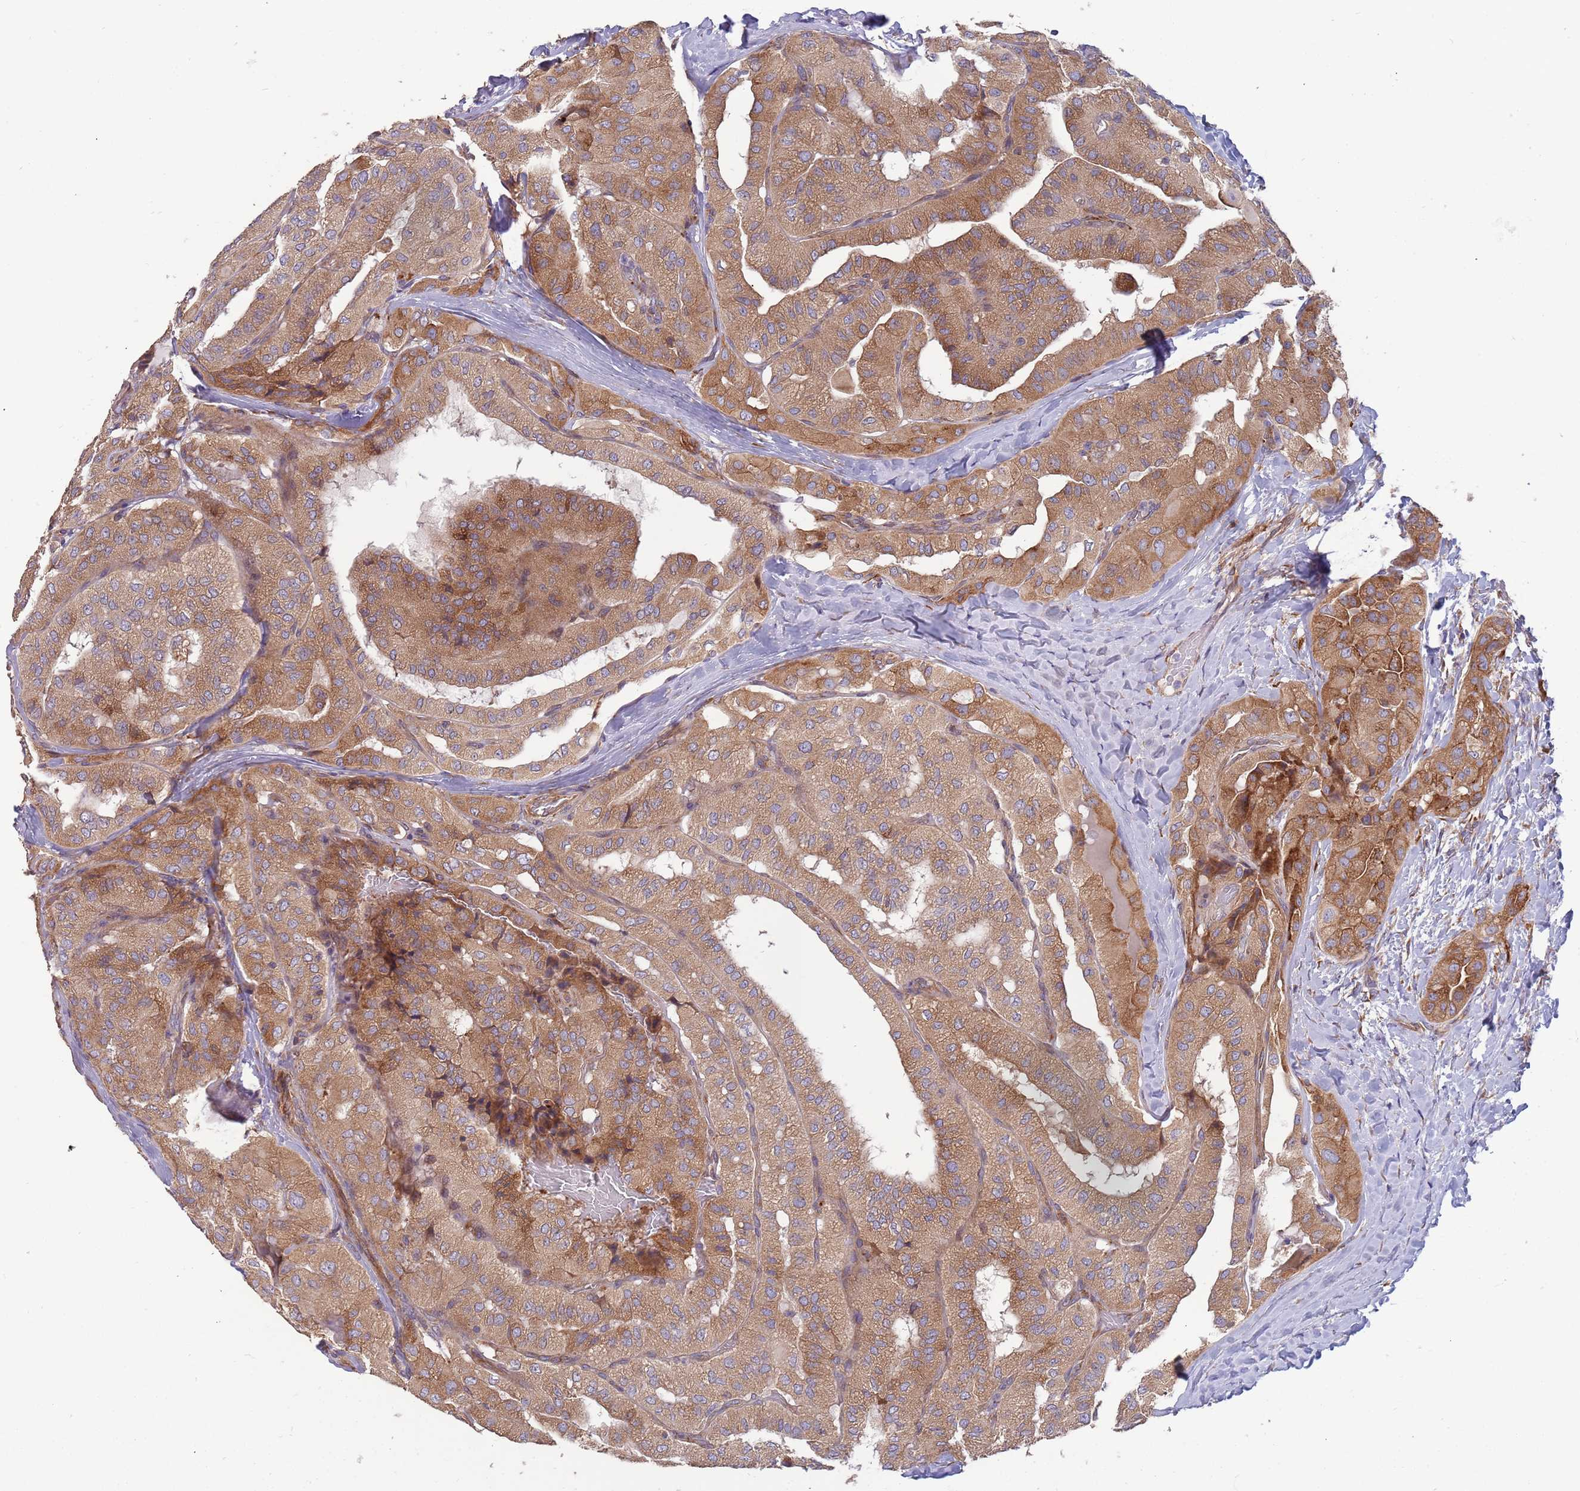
{"staining": {"intensity": "moderate", "quantity": ">75%", "location": "cytoplasmic/membranous"}, "tissue": "thyroid cancer", "cell_type": "Tumor cells", "image_type": "cancer", "snomed": [{"axis": "morphology", "description": "Normal tissue, NOS"}, {"axis": "morphology", "description": "Papillary adenocarcinoma, NOS"}, {"axis": "topography", "description": "Thyroid gland"}], "caption": "Human thyroid papillary adenocarcinoma stained with a protein marker reveals moderate staining in tumor cells.", "gene": "ARMCX6", "patient": {"sex": "female", "age": 59}}